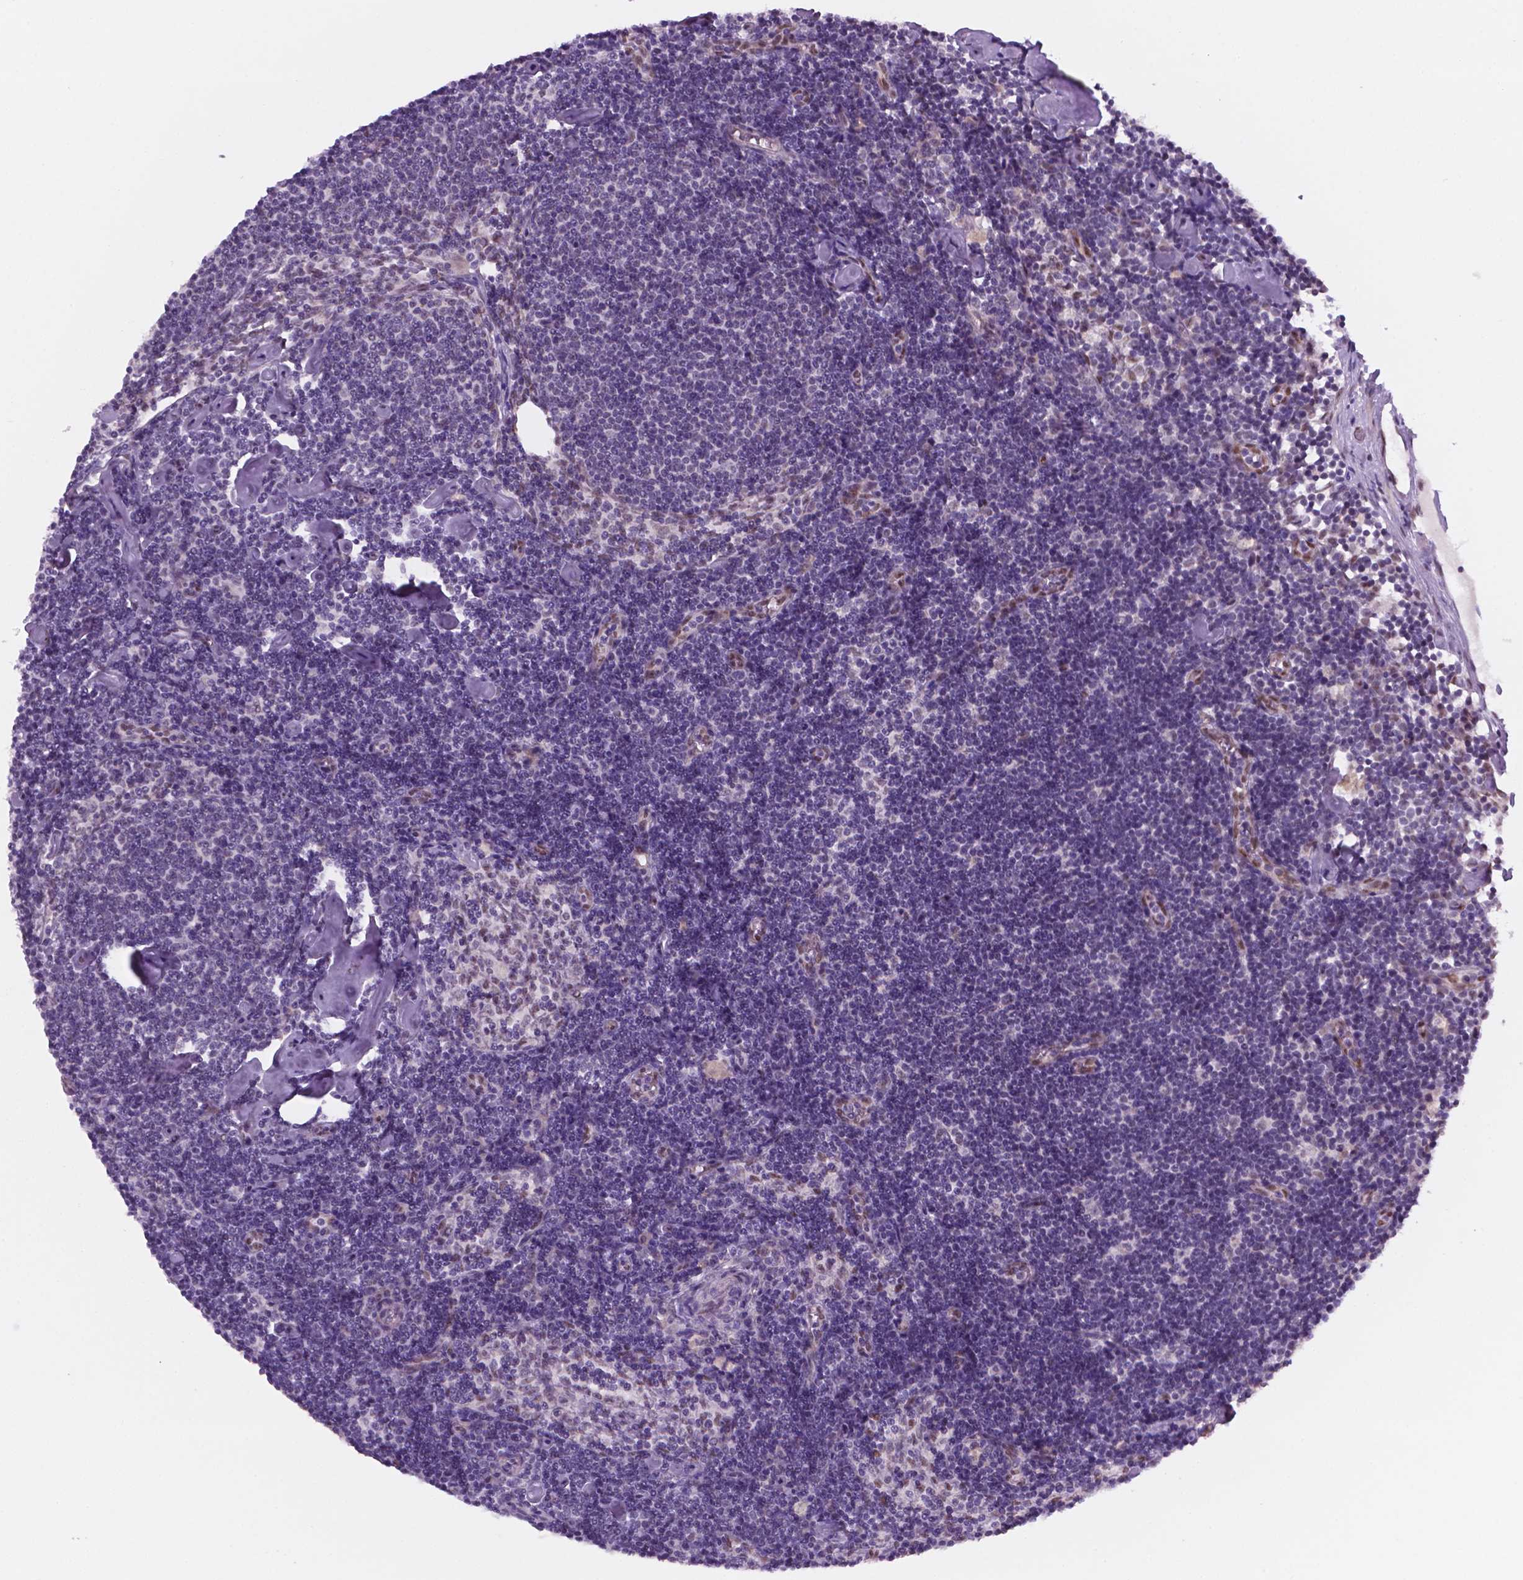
{"staining": {"intensity": "negative", "quantity": "none", "location": "none"}, "tissue": "lymph node", "cell_type": "Germinal center cells", "image_type": "normal", "snomed": [{"axis": "morphology", "description": "Normal tissue, NOS"}, {"axis": "topography", "description": "Lymph node"}], "caption": "Human lymph node stained for a protein using immunohistochemistry demonstrates no positivity in germinal center cells.", "gene": "C18orf21", "patient": {"sex": "female", "age": 42}}